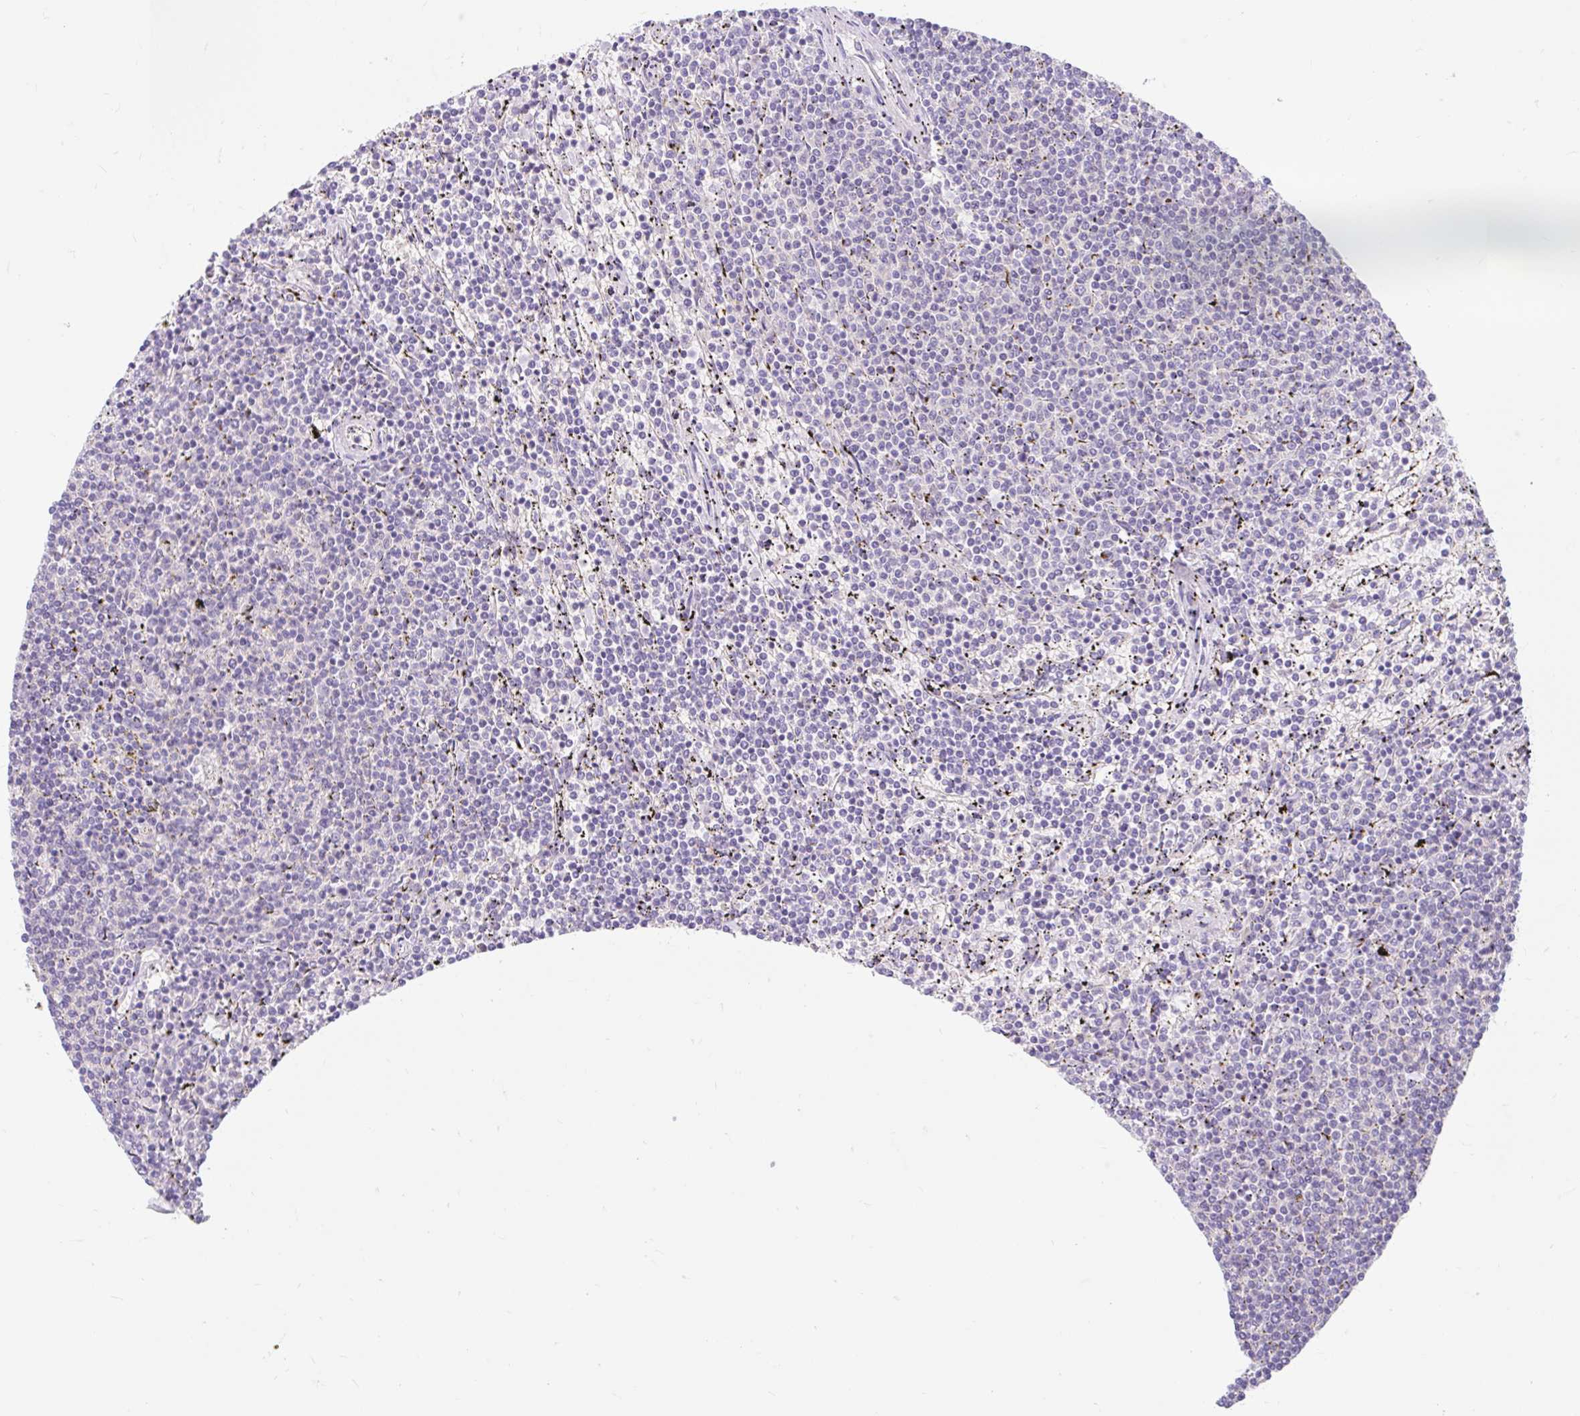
{"staining": {"intensity": "negative", "quantity": "none", "location": "none"}, "tissue": "lymphoma", "cell_type": "Tumor cells", "image_type": "cancer", "snomed": [{"axis": "morphology", "description": "Malignant lymphoma, non-Hodgkin's type, Low grade"}, {"axis": "topography", "description": "Spleen"}], "caption": "Immunohistochemistry (IHC) of low-grade malignant lymphoma, non-Hodgkin's type shows no positivity in tumor cells. (Immunohistochemistry (IHC), brightfield microscopy, high magnification).", "gene": "SLC28A1", "patient": {"sex": "female", "age": 50}}